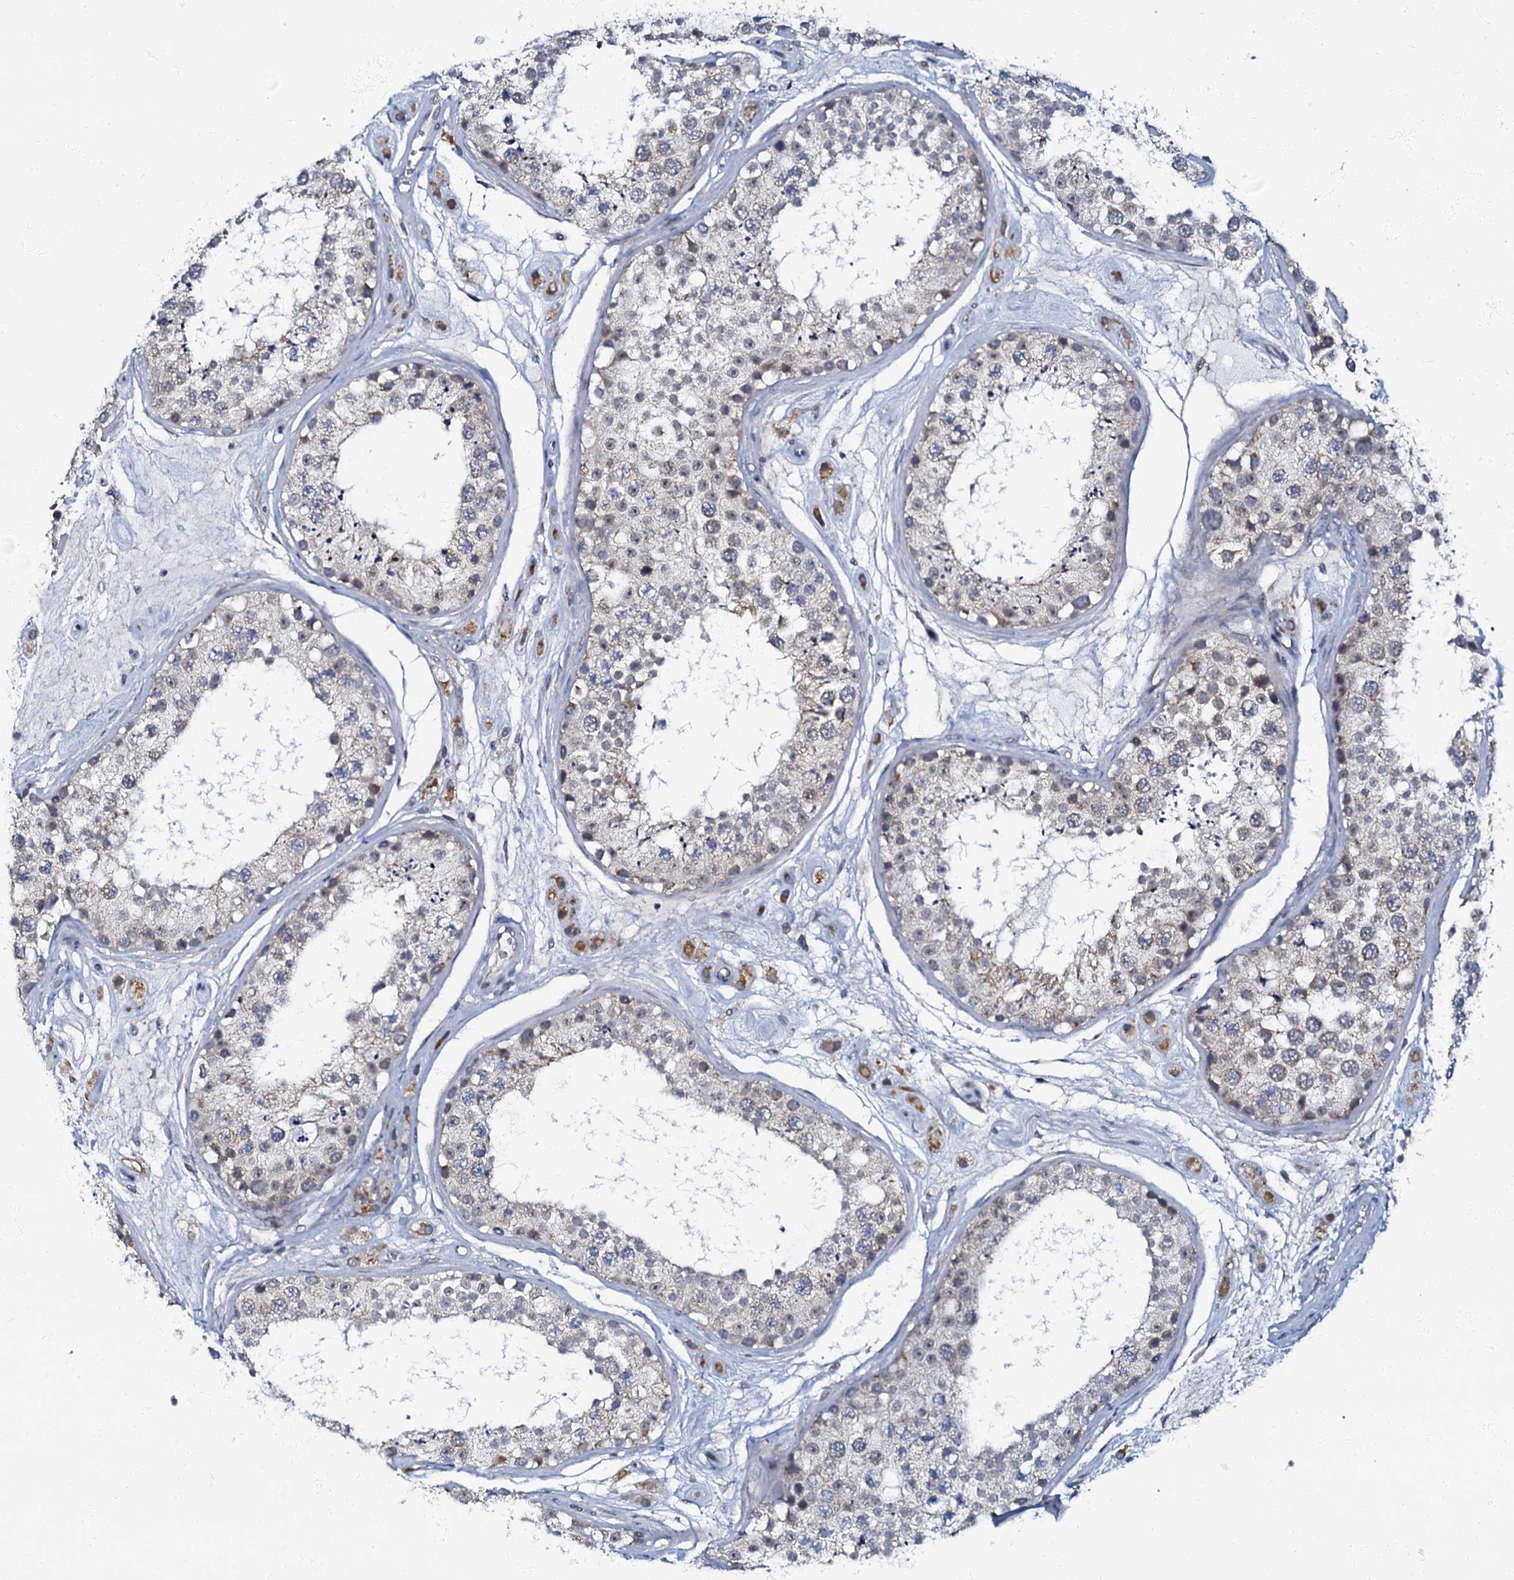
{"staining": {"intensity": "weak", "quantity": "<25%", "location": "cytoplasmic/membranous"}, "tissue": "testis", "cell_type": "Cells in seminiferous ducts", "image_type": "normal", "snomed": [{"axis": "morphology", "description": "Normal tissue, NOS"}, {"axis": "topography", "description": "Testis"}], "caption": "Cells in seminiferous ducts show no significant protein expression in normal testis.", "gene": "MRPL51", "patient": {"sex": "male", "age": 25}}